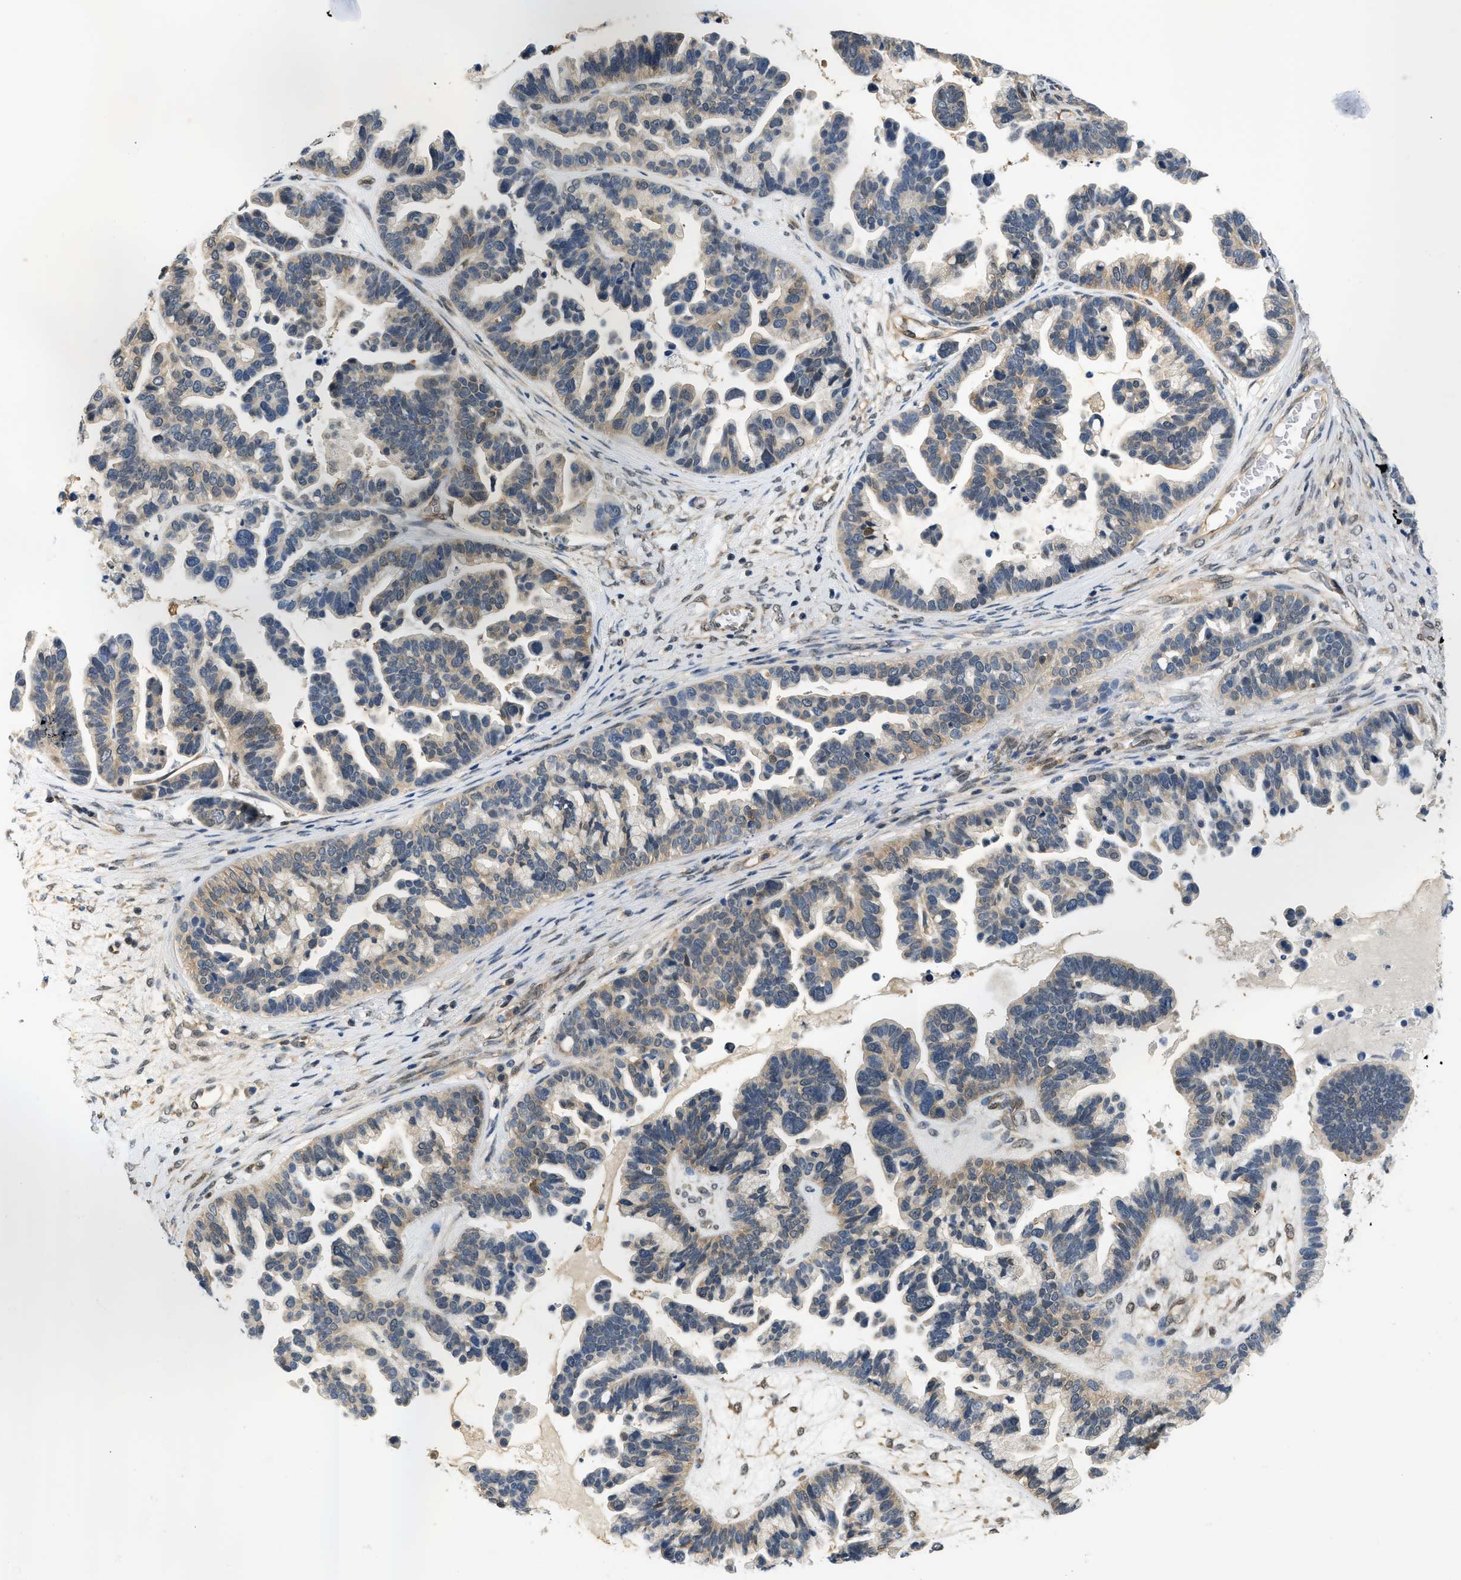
{"staining": {"intensity": "weak", "quantity": "25%-75%", "location": "cytoplasmic/membranous"}, "tissue": "ovarian cancer", "cell_type": "Tumor cells", "image_type": "cancer", "snomed": [{"axis": "morphology", "description": "Cystadenocarcinoma, serous, NOS"}, {"axis": "topography", "description": "Ovary"}], "caption": "A low amount of weak cytoplasmic/membranous staining is appreciated in about 25%-75% of tumor cells in ovarian serous cystadenocarcinoma tissue. The protein is shown in brown color, while the nuclei are stained blue.", "gene": "EIF4EBP2", "patient": {"sex": "female", "age": 56}}